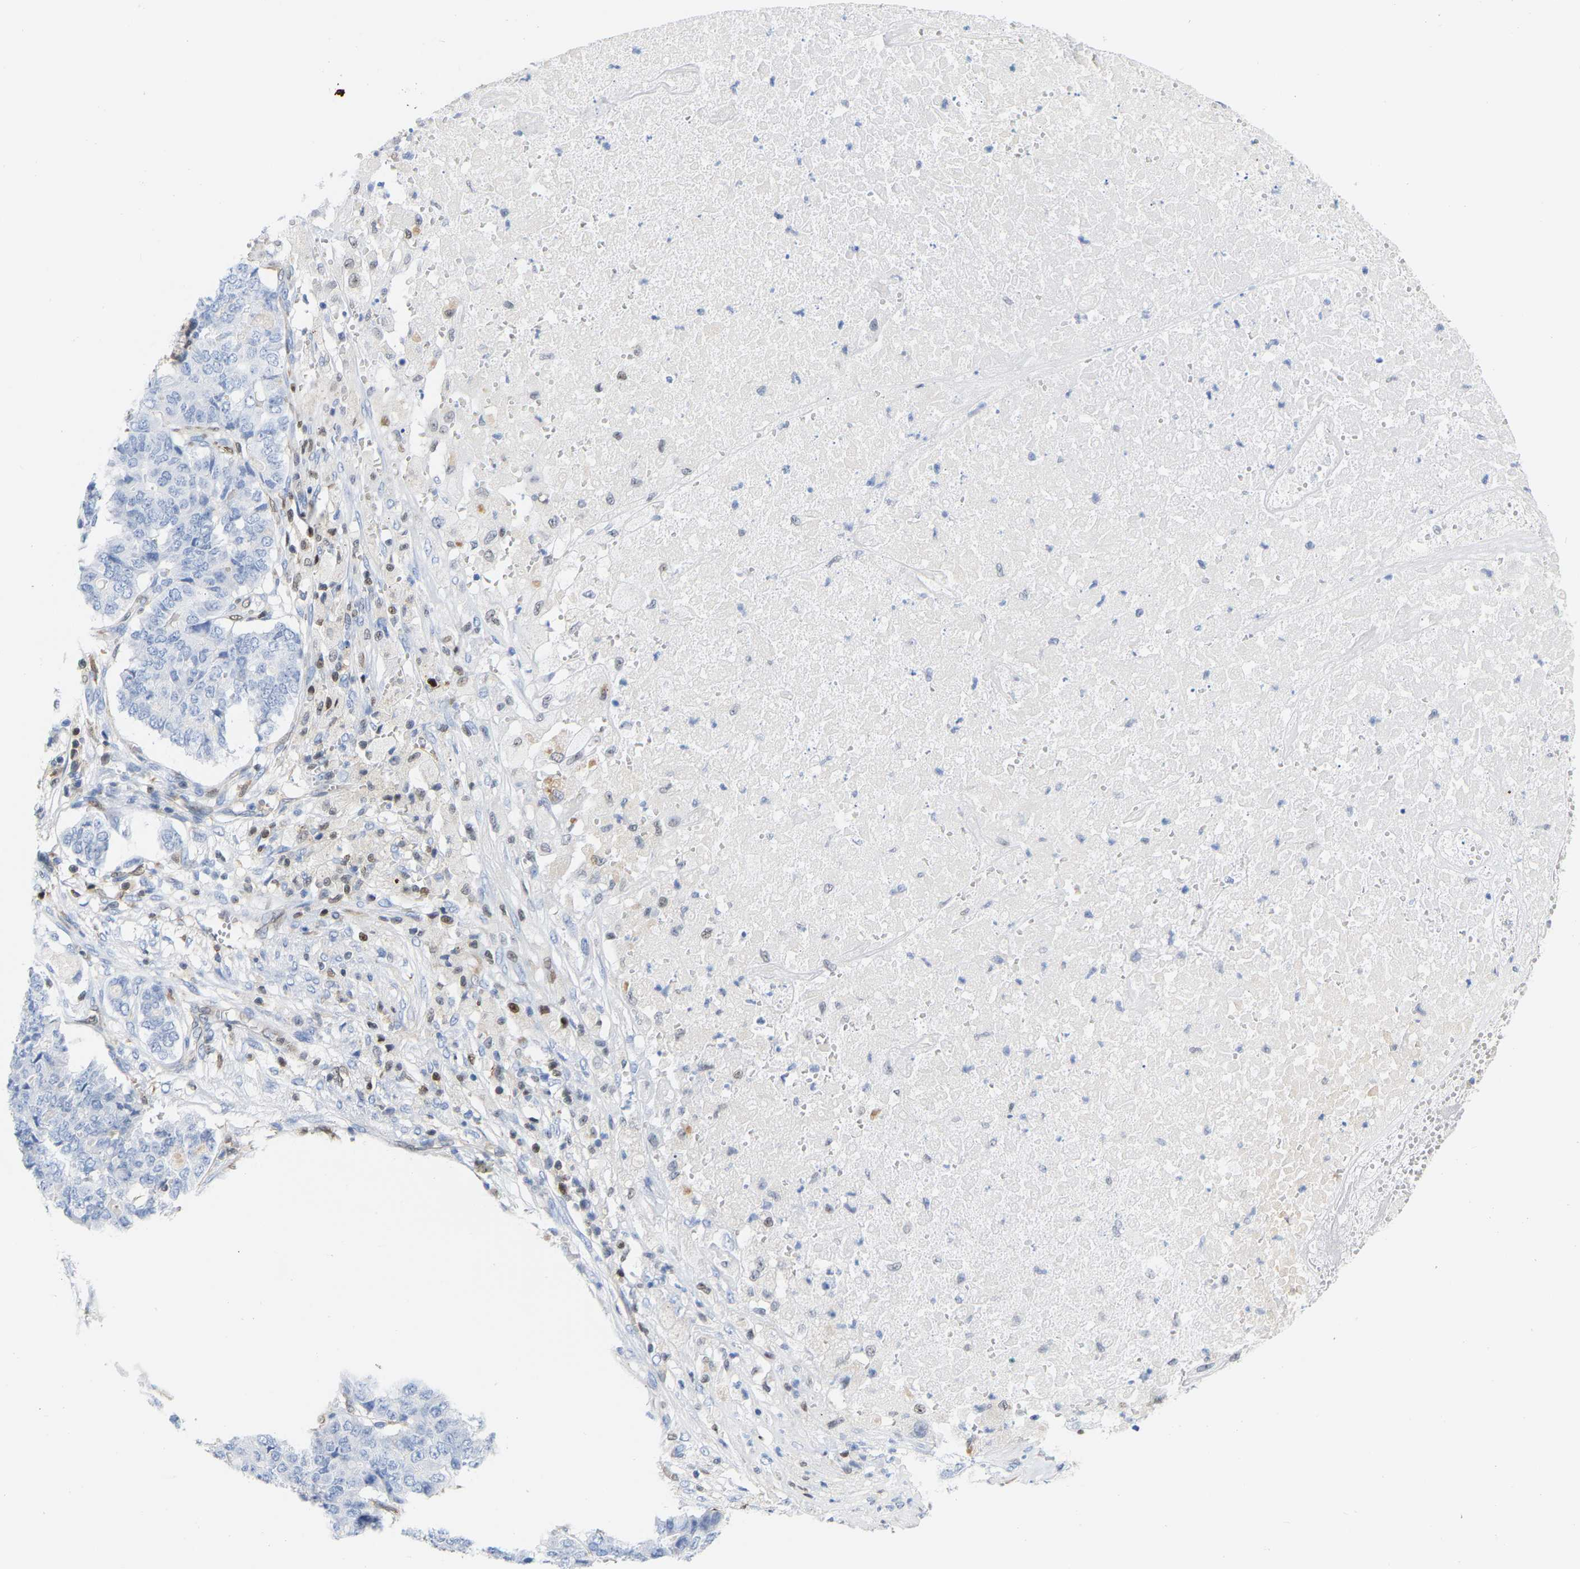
{"staining": {"intensity": "negative", "quantity": "none", "location": "none"}, "tissue": "pancreatic cancer", "cell_type": "Tumor cells", "image_type": "cancer", "snomed": [{"axis": "morphology", "description": "Adenocarcinoma, NOS"}, {"axis": "topography", "description": "Pancreas"}], "caption": "A photomicrograph of human pancreatic cancer (adenocarcinoma) is negative for staining in tumor cells.", "gene": "GIMAP4", "patient": {"sex": "male", "age": 50}}